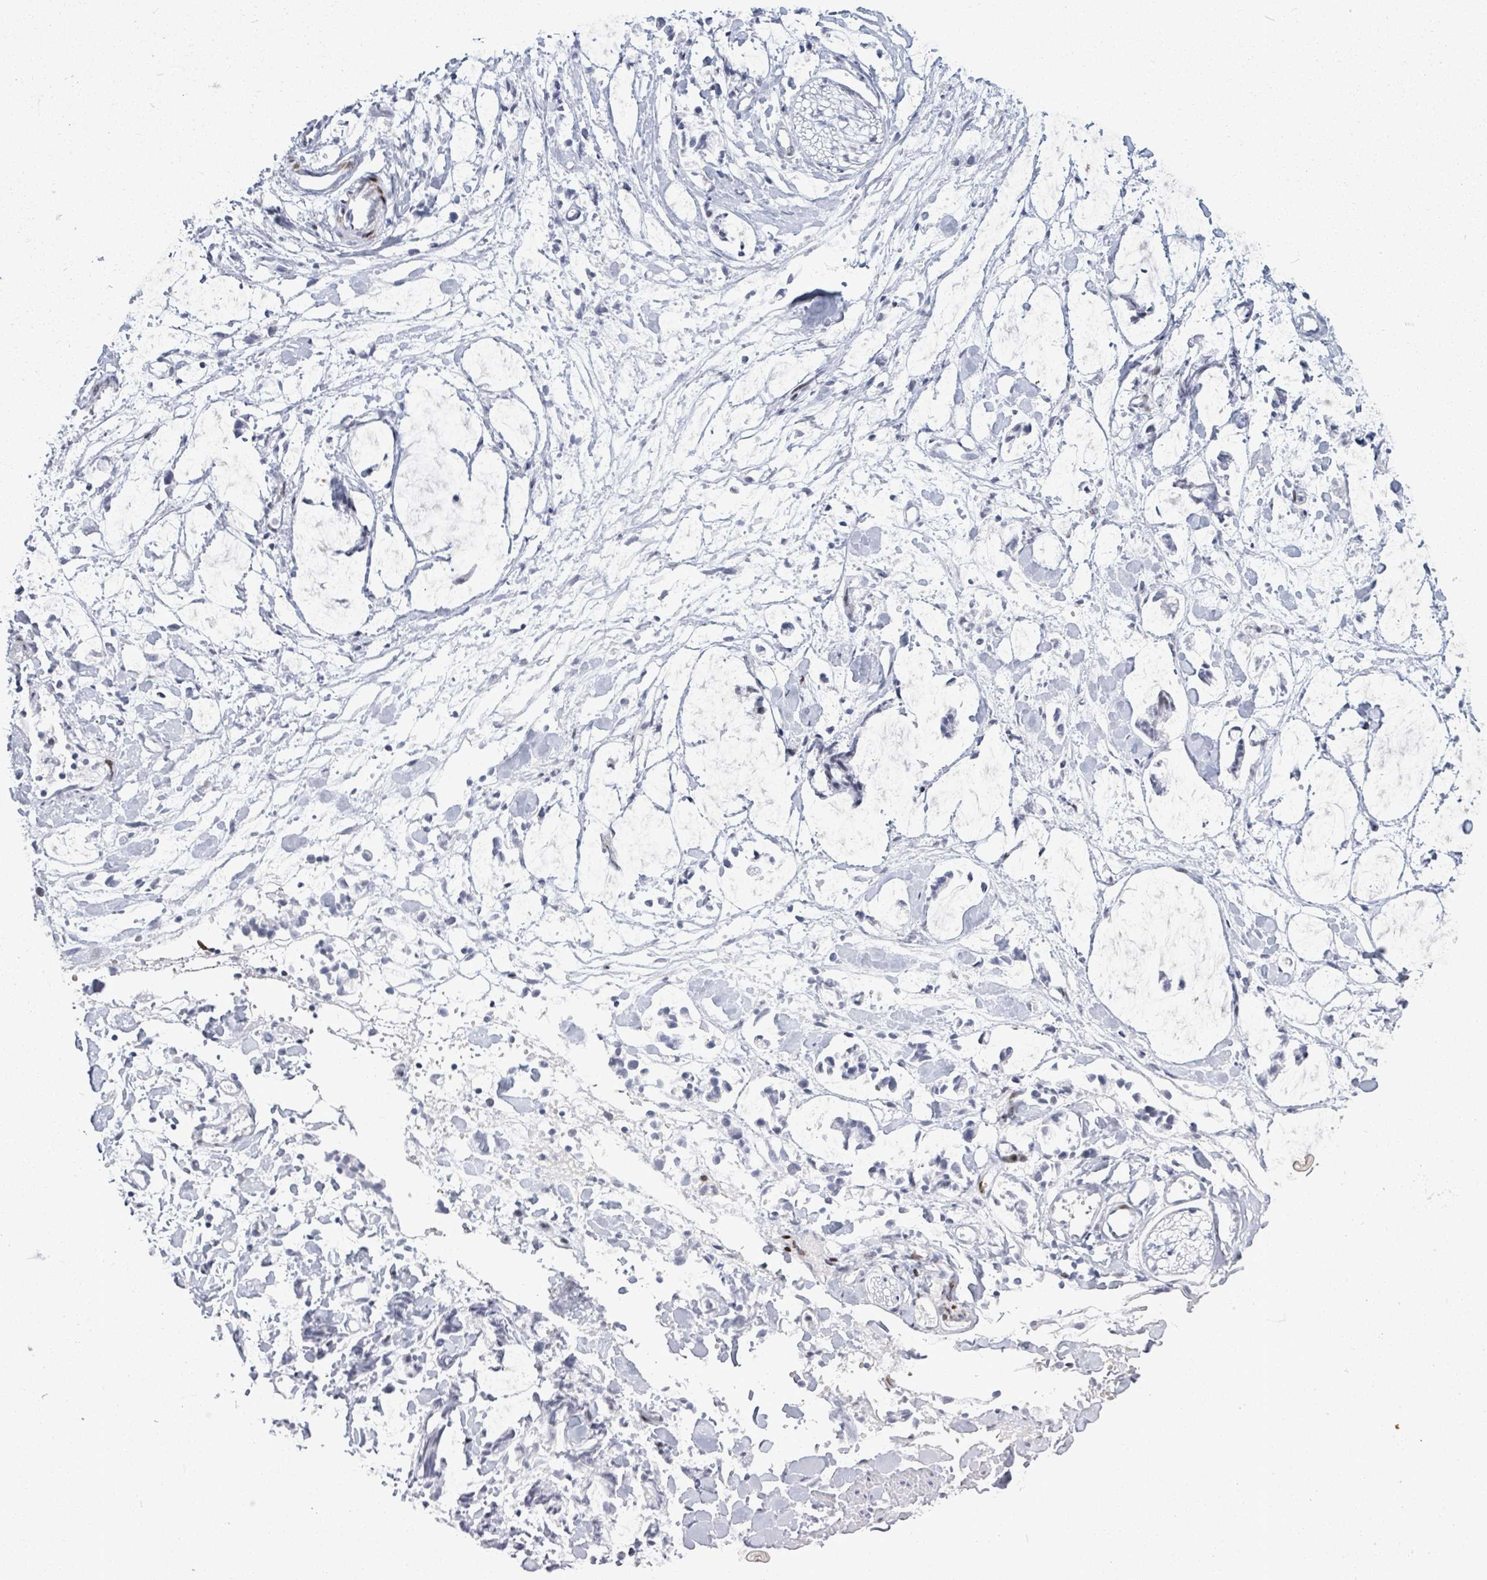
{"staining": {"intensity": "negative", "quantity": "none", "location": "none"}, "tissue": "adipose tissue", "cell_type": "Adipocytes", "image_type": "normal", "snomed": [{"axis": "morphology", "description": "Normal tissue, NOS"}, {"axis": "morphology", "description": "Adenocarcinoma, NOS"}, {"axis": "topography", "description": "Smooth muscle"}, {"axis": "topography", "description": "Colon"}], "caption": "DAB immunohistochemical staining of normal adipose tissue displays no significant staining in adipocytes. Brightfield microscopy of IHC stained with DAB (brown) and hematoxylin (blue), captured at high magnification.", "gene": "MALL", "patient": {"sex": "male", "age": 14}}